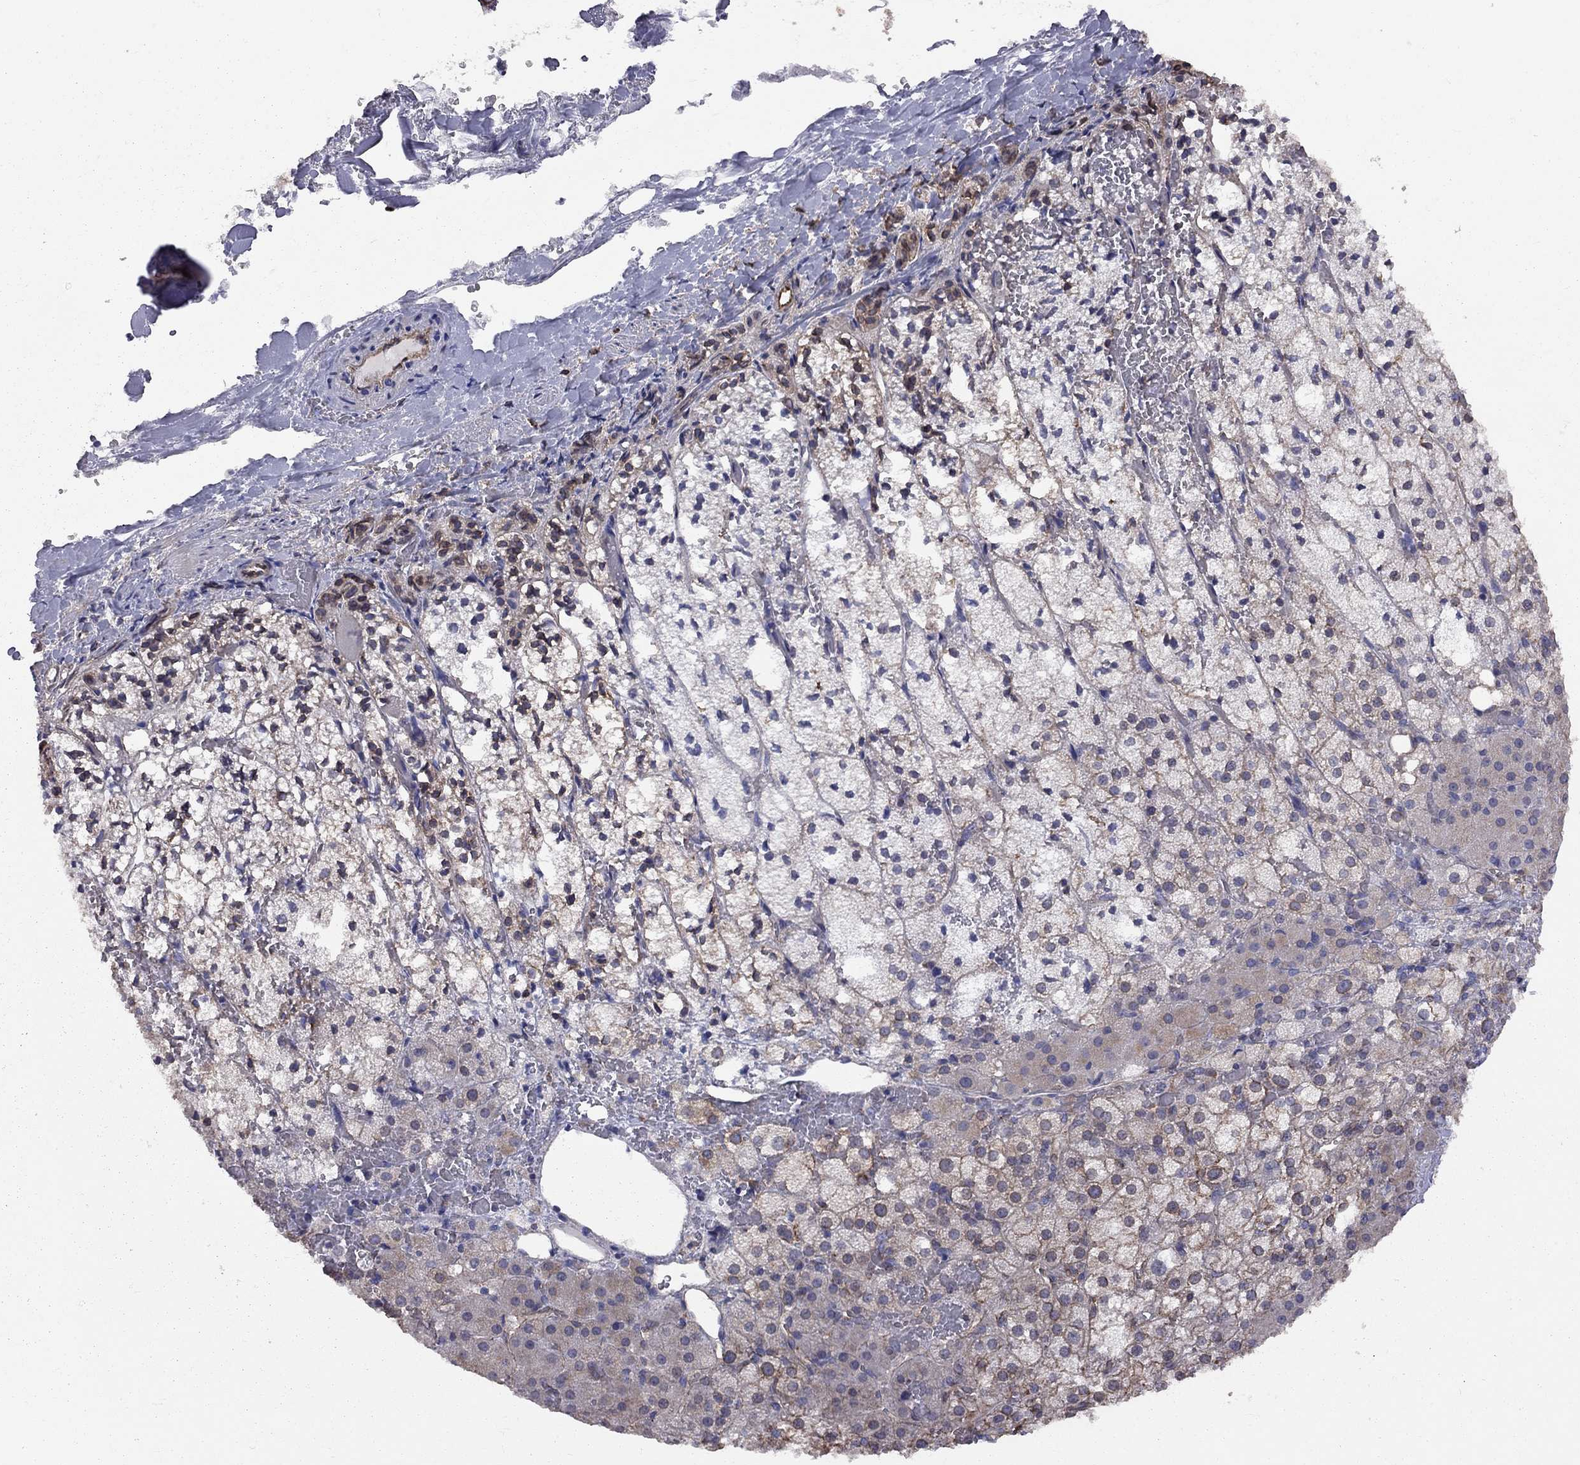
{"staining": {"intensity": "strong", "quantity": "25%-75%", "location": "cytoplasmic/membranous"}, "tissue": "adrenal gland", "cell_type": "Glandular cells", "image_type": "normal", "snomed": [{"axis": "morphology", "description": "Normal tissue, NOS"}, {"axis": "topography", "description": "Adrenal gland"}], "caption": "The histopathology image shows a brown stain indicating the presence of a protein in the cytoplasmic/membranous of glandular cells in adrenal gland.", "gene": "BICDL2", "patient": {"sex": "male", "age": 53}}